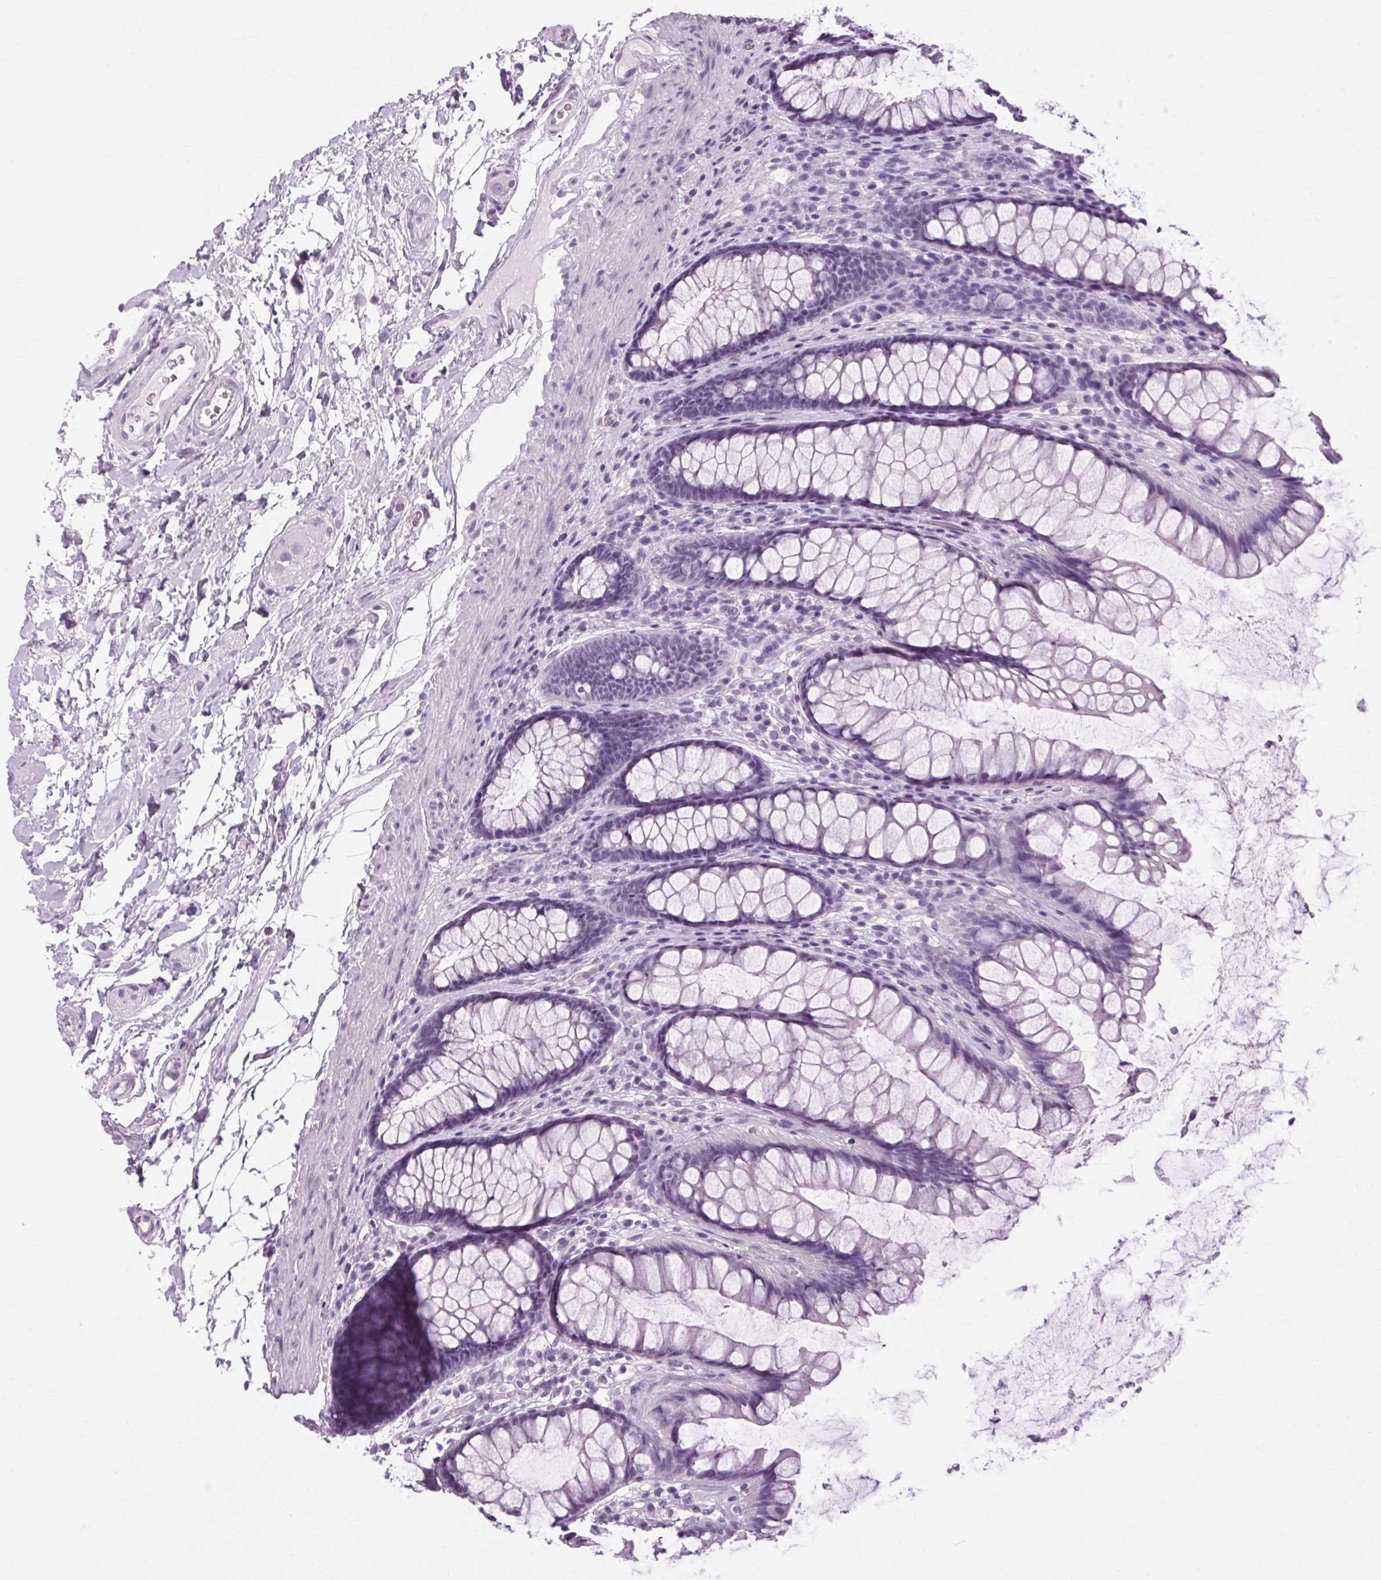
{"staining": {"intensity": "negative", "quantity": "none", "location": "none"}, "tissue": "rectum", "cell_type": "Glandular cells", "image_type": "normal", "snomed": [{"axis": "morphology", "description": "Normal tissue, NOS"}, {"axis": "topography", "description": "Rectum"}], "caption": "Immunohistochemistry micrograph of normal rectum stained for a protein (brown), which reveals no positivity in glandular cells.", "gene": "POMC", "patient": {"sex": "male", "age": 72}}